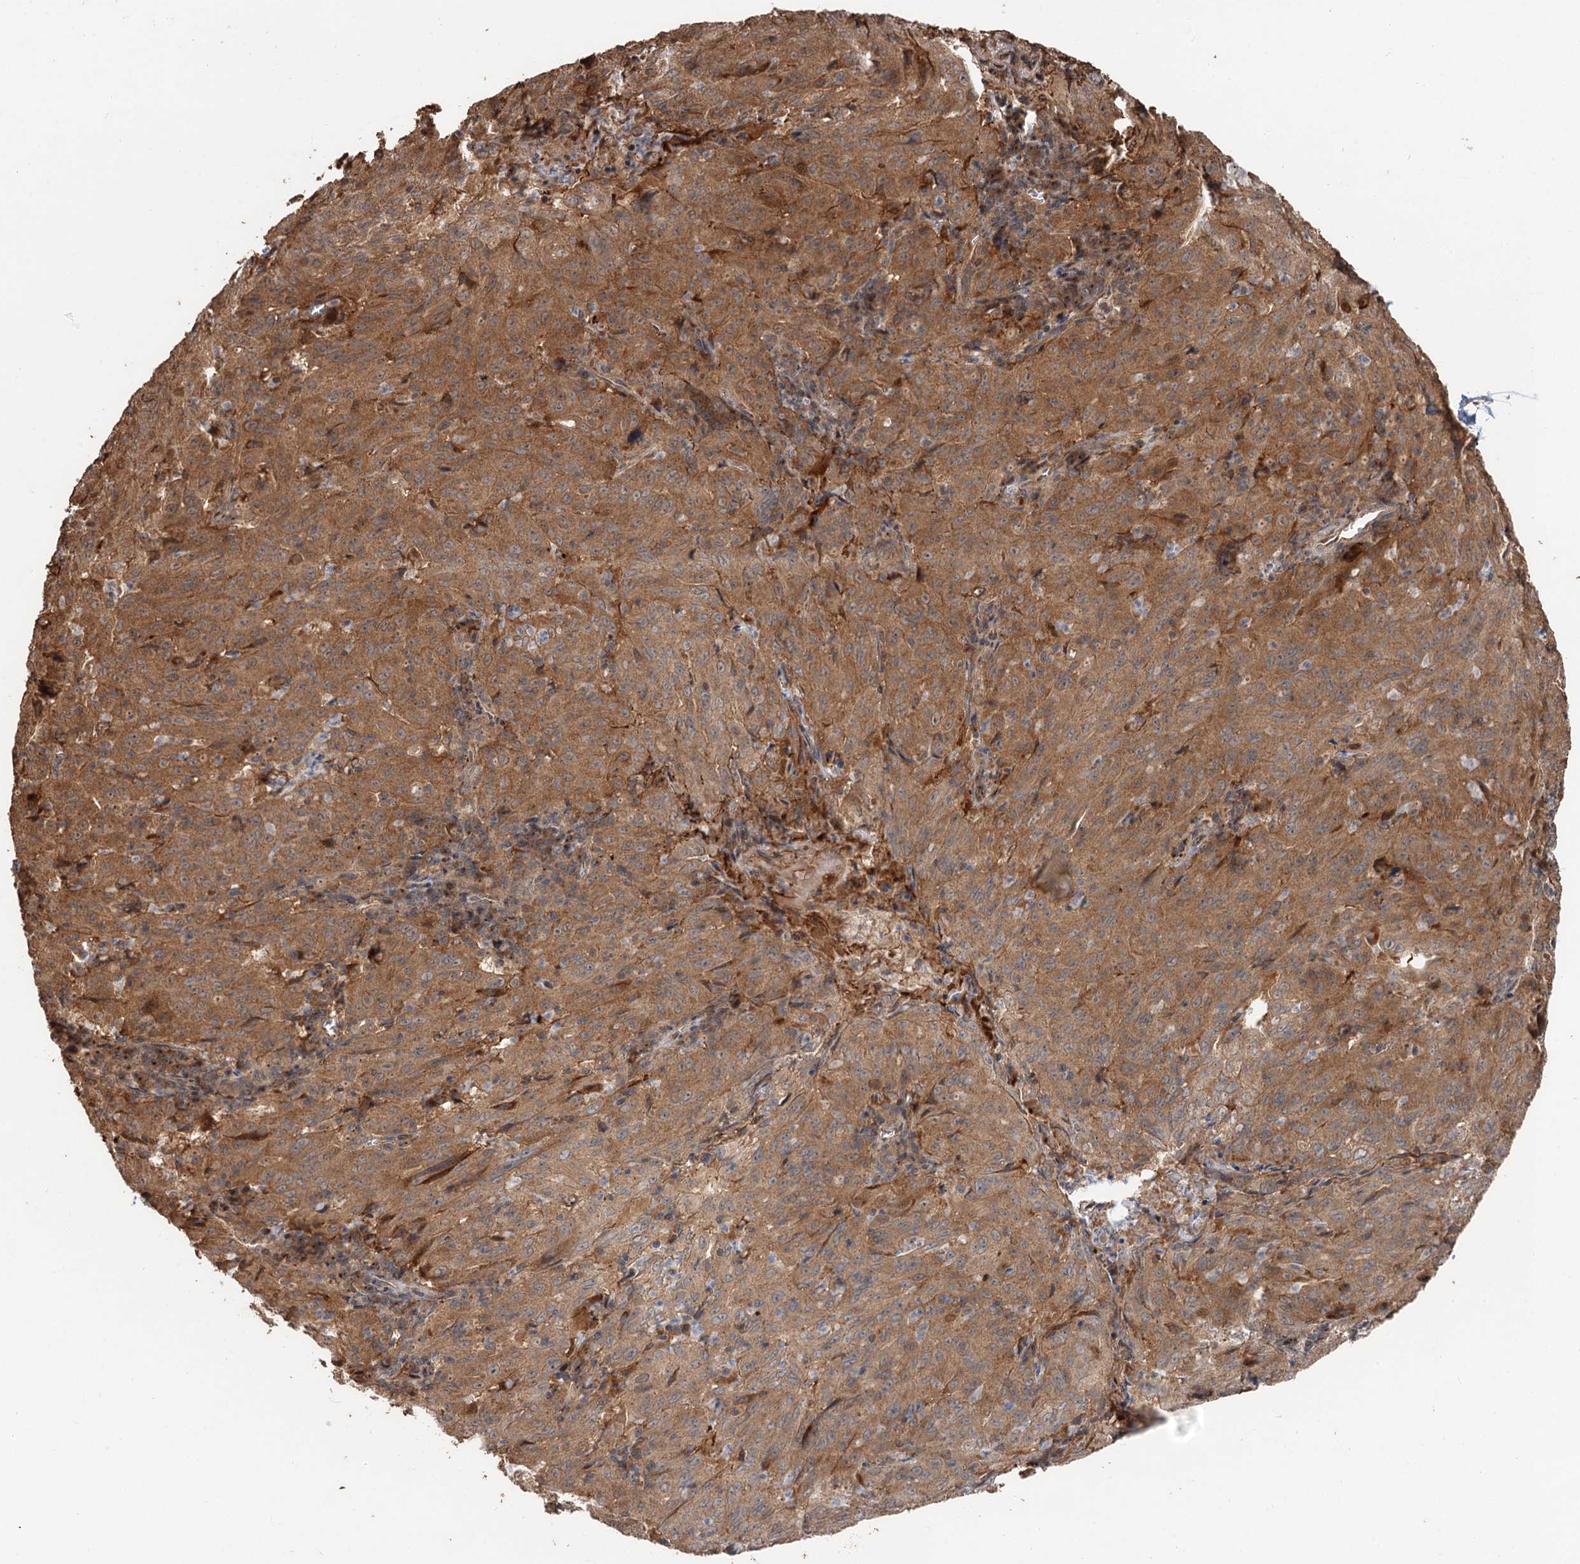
{"staining": {"intensity": "moderate", "quantity": ">75%", "location": "cytoplasmic/membranous"}, "tissue": "pancreatic cancer", "cell_type": "Tumor cells", "image_type": "cancer", "snomed": [{"axis": "morphology", "description": "Adenocarcinoma, NOS"}, {"axis": "topography", "description": "Pancreas"}], "caption": "Adenocarcinoma (pancreatic) was stained to show a protein in brown. There is medium levels of moderate cytoplasmic/membranous expression in approximately >75% of tumor cells.", "gene": "DEXI", "patient": {"sex": "male", "age": 63}}